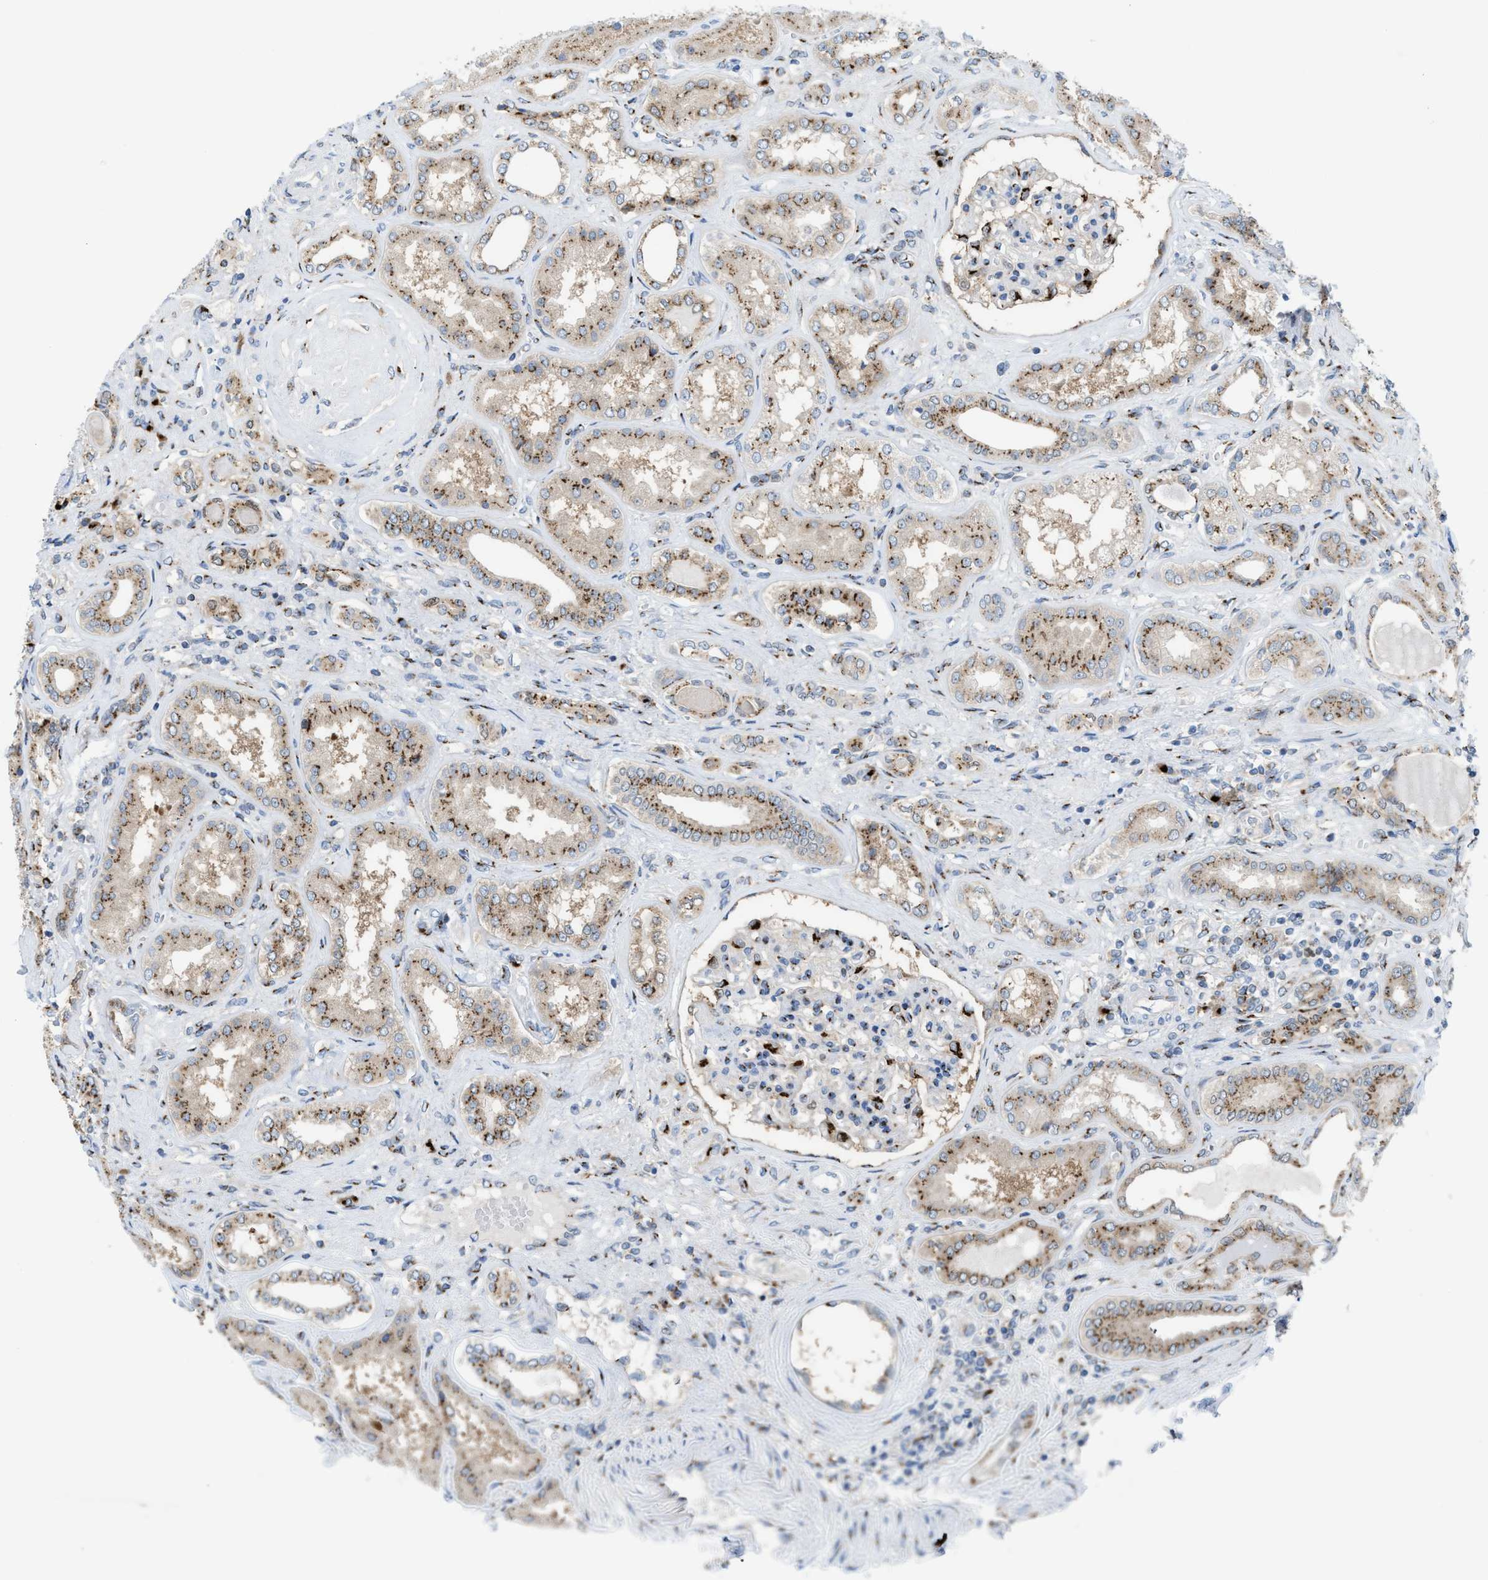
{"staining": {"intensity": "moderate", "quantity": "25%-75%", "location": "cytoplasmic/membranous"}, "tissue": "kidney", "cell_type": "Cells in glomeruli", "image_type": "normal", "snomed": [{"axis": "morphology", "description": "Normal tissue, NOS"}, {"axis": "topography", "description": "Kidney"}], "caption": "Immunohistochemical staining of unremarkable kidney shows moderate cytoplasmic/membranous protein expression in approximately 25%-75% of cells in glomeruli.", "gene": "SLC38A10", "patient": {"sex": "female", "age": 56}}